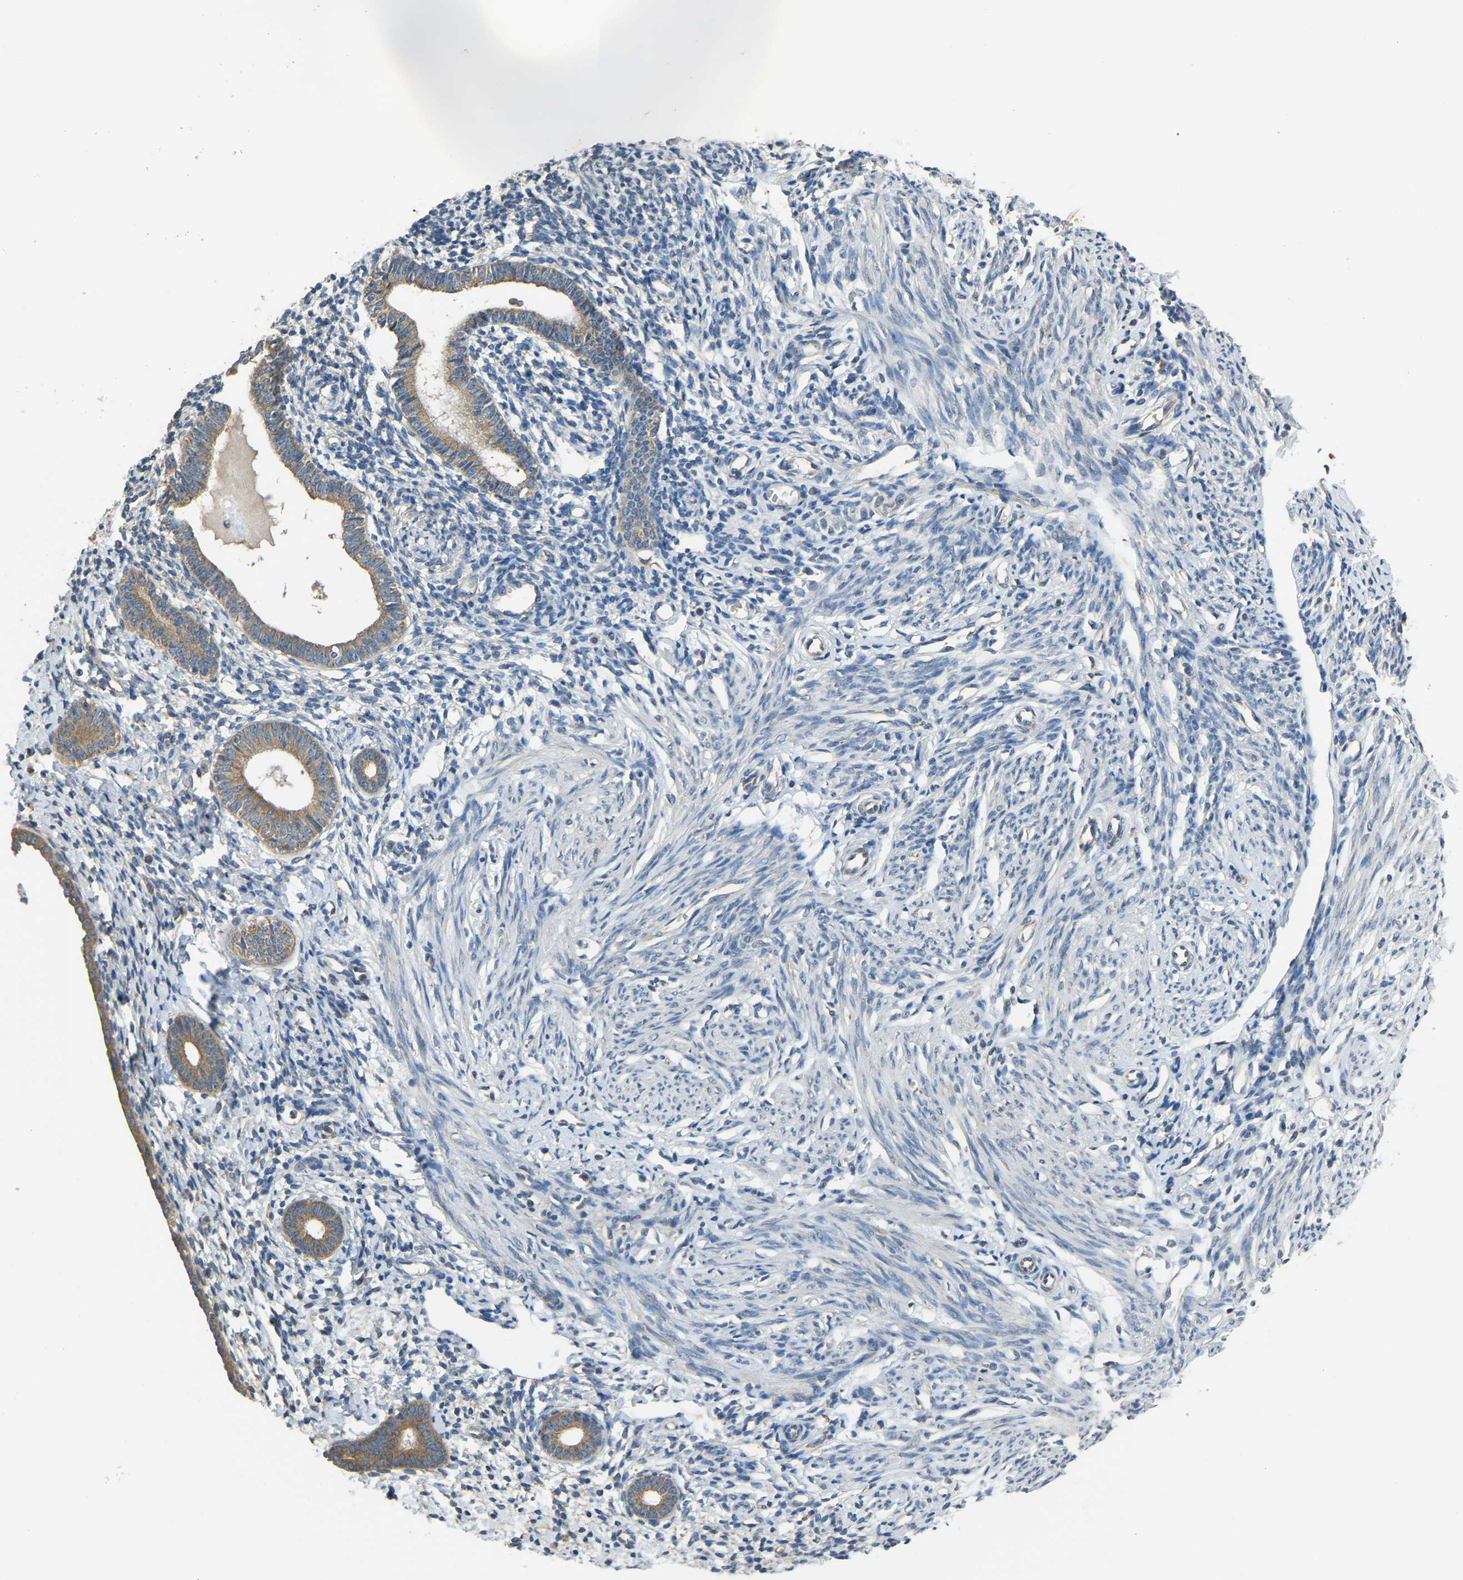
{"staining": {"intensity": "moderate", "quantity": "25%-75%", "location": "cytoplasmic/membranous"}, "tissue": "endometrium", "cell_type": "Cells in endometrial stroma", "image_type": "normal", "snomed": [{"axis": "morphology", "description": "Normal tissue, NOS"}, {"axis": "topography", "description": "Endometrium"}], "caption": "Protein analysis of unremarkable endometrium exhibits moderate cytoplasmic/membranous positivity in approximately 25%-75% of cells in endometrial stroma. (DAB = brown stain, brightfield microscopy at high magnification).", "gene": "AIMP1", "patient": {"sex": "female", "age": 71}}